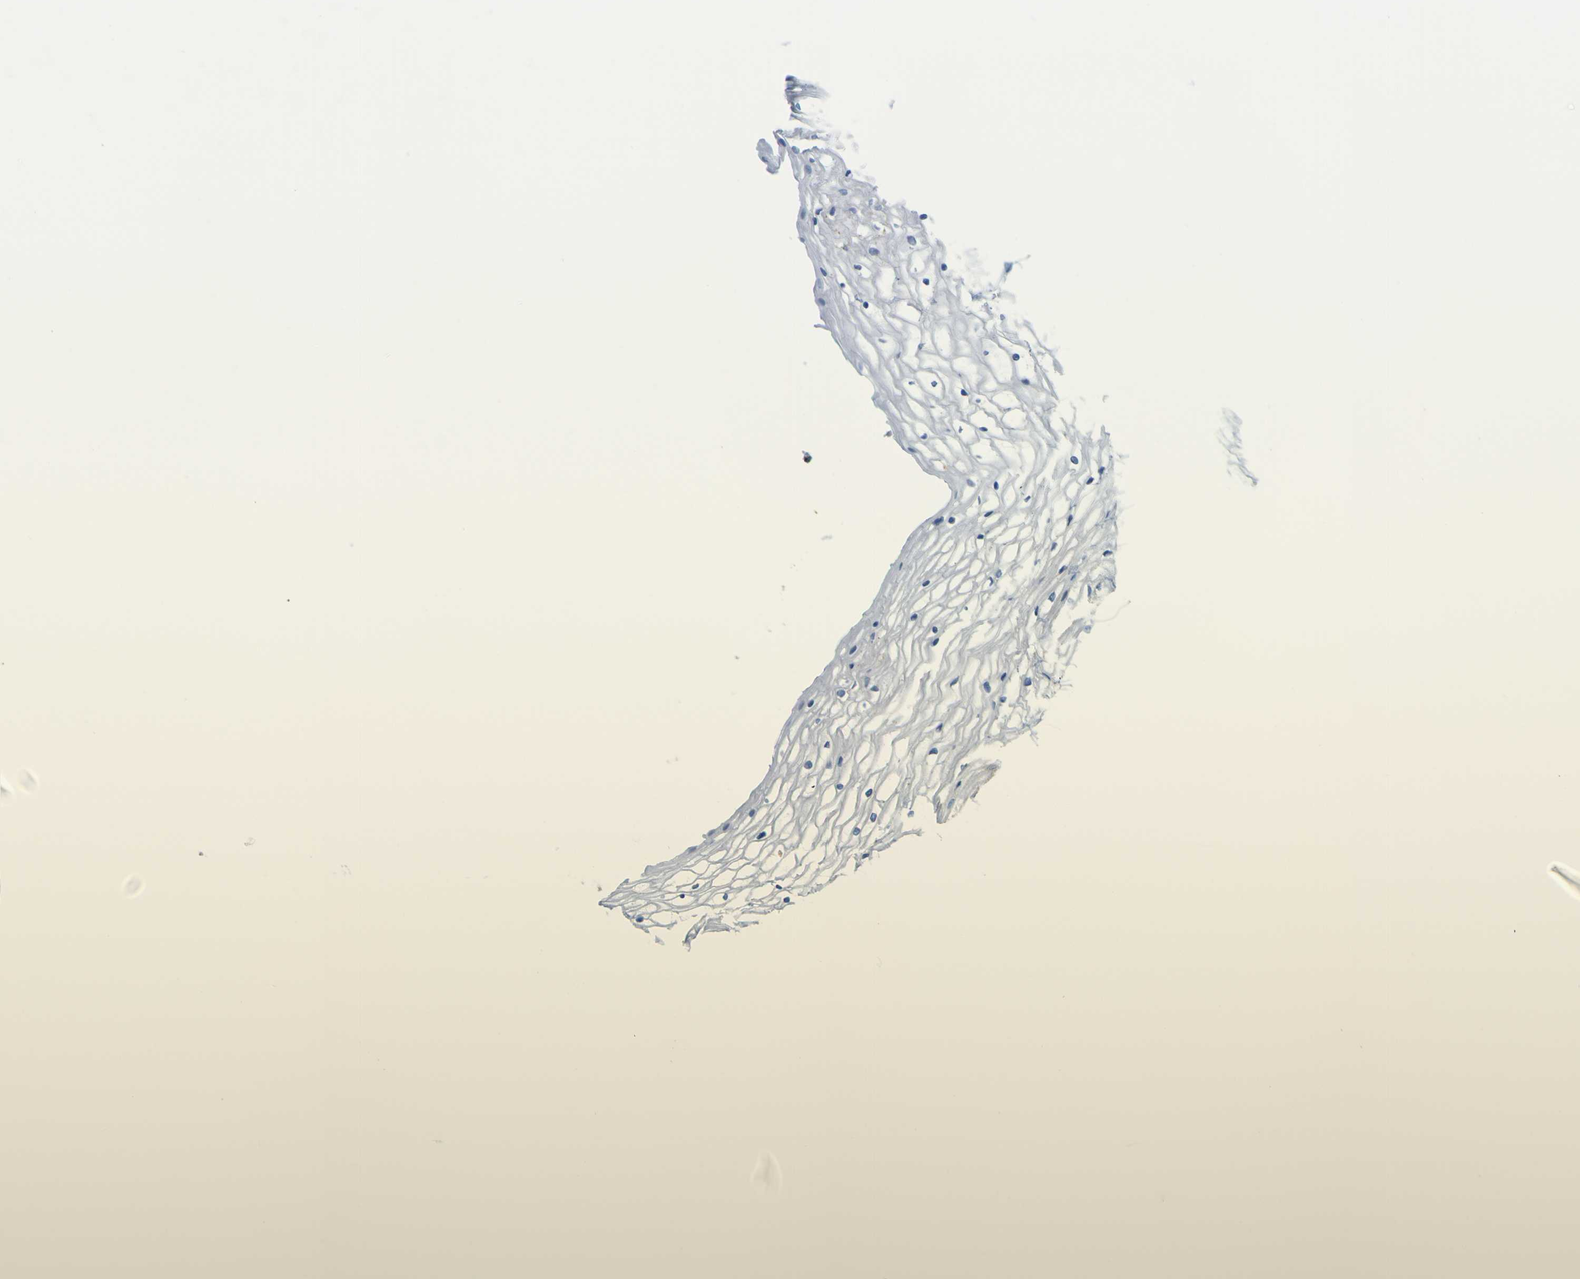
{"staining": {"intensity": "weak", "quantity": "<25%", "location": "cytoplasmic/membranous"}, "tissue": "vagina", "cell_type": "Squamous epithelial cells", "image_type": "normal", "snomed": [{"axis": "morphology", "description": "Normal tissue, NOS"}, {"axis": "topography", "description": "Vagina"}], "caption": "Squamous epithelial cells show no significant protein expression in unremarkable vagina. (Brightfield microscopy of DAB (3,3'-diaminobenzidine) IHC at high magnification).", "gene": "IGF2R", "patient": {"sex": "female", "age": 34}}